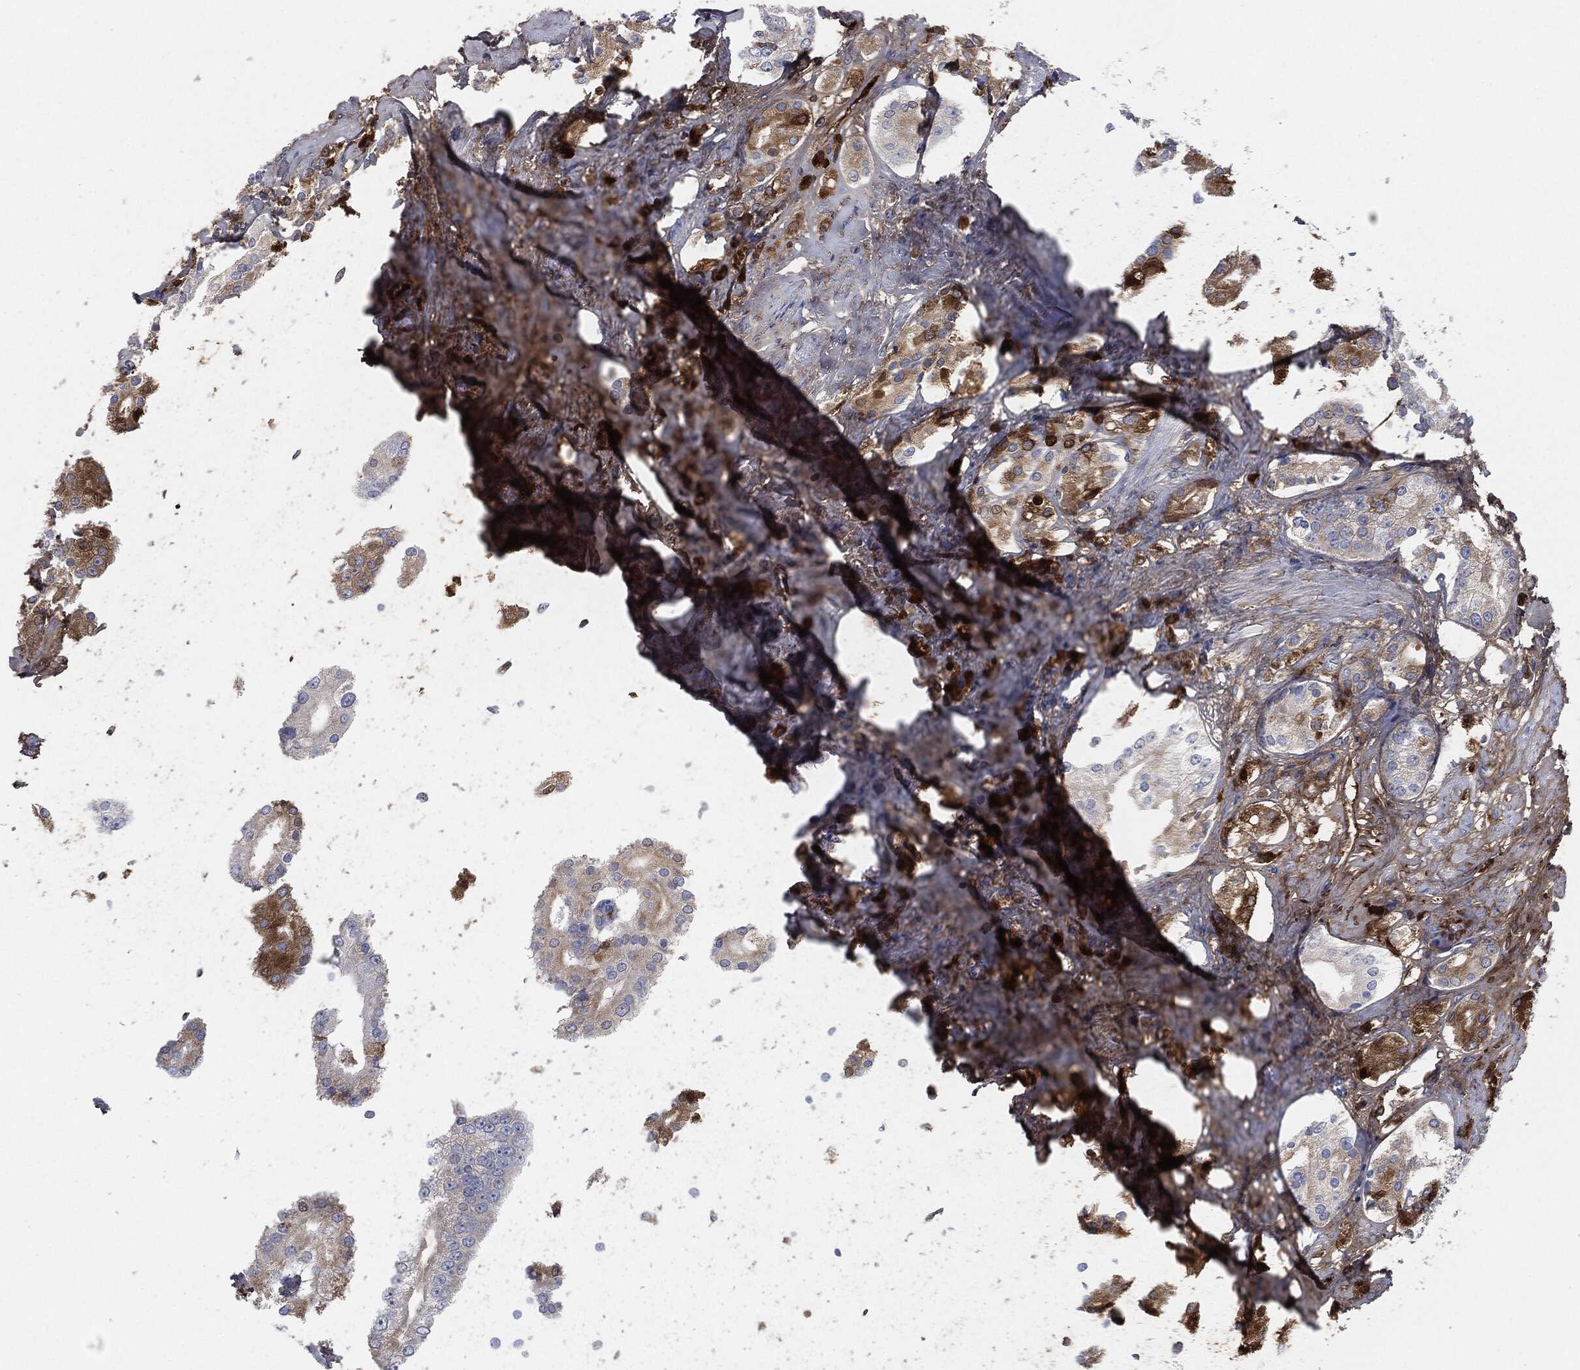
{"staining": {"intensity": "strong", "quantity": "<25%", "location": "cytoplasmic/membranous"}, "tissue": "prostate cancer", "cell_type": "Tumor cells", "image_type": "cancer", "snomed": [{"axis": "morphology", "description": "Adenocarcinoma, NOS"}, {"axis": "topography", "description": "Prostate and seminal vesicle, NOS"}, {"axis": "topography", "description": "Prostate"}], "caption": "Human prostate adenocarcinoma stained for a protein (brown) shows strong cytoplasmic/membranous positive expression in about <25% of tumor cells.", "gene": "APOB", "patient": {"sex": "male", "age": 67}}